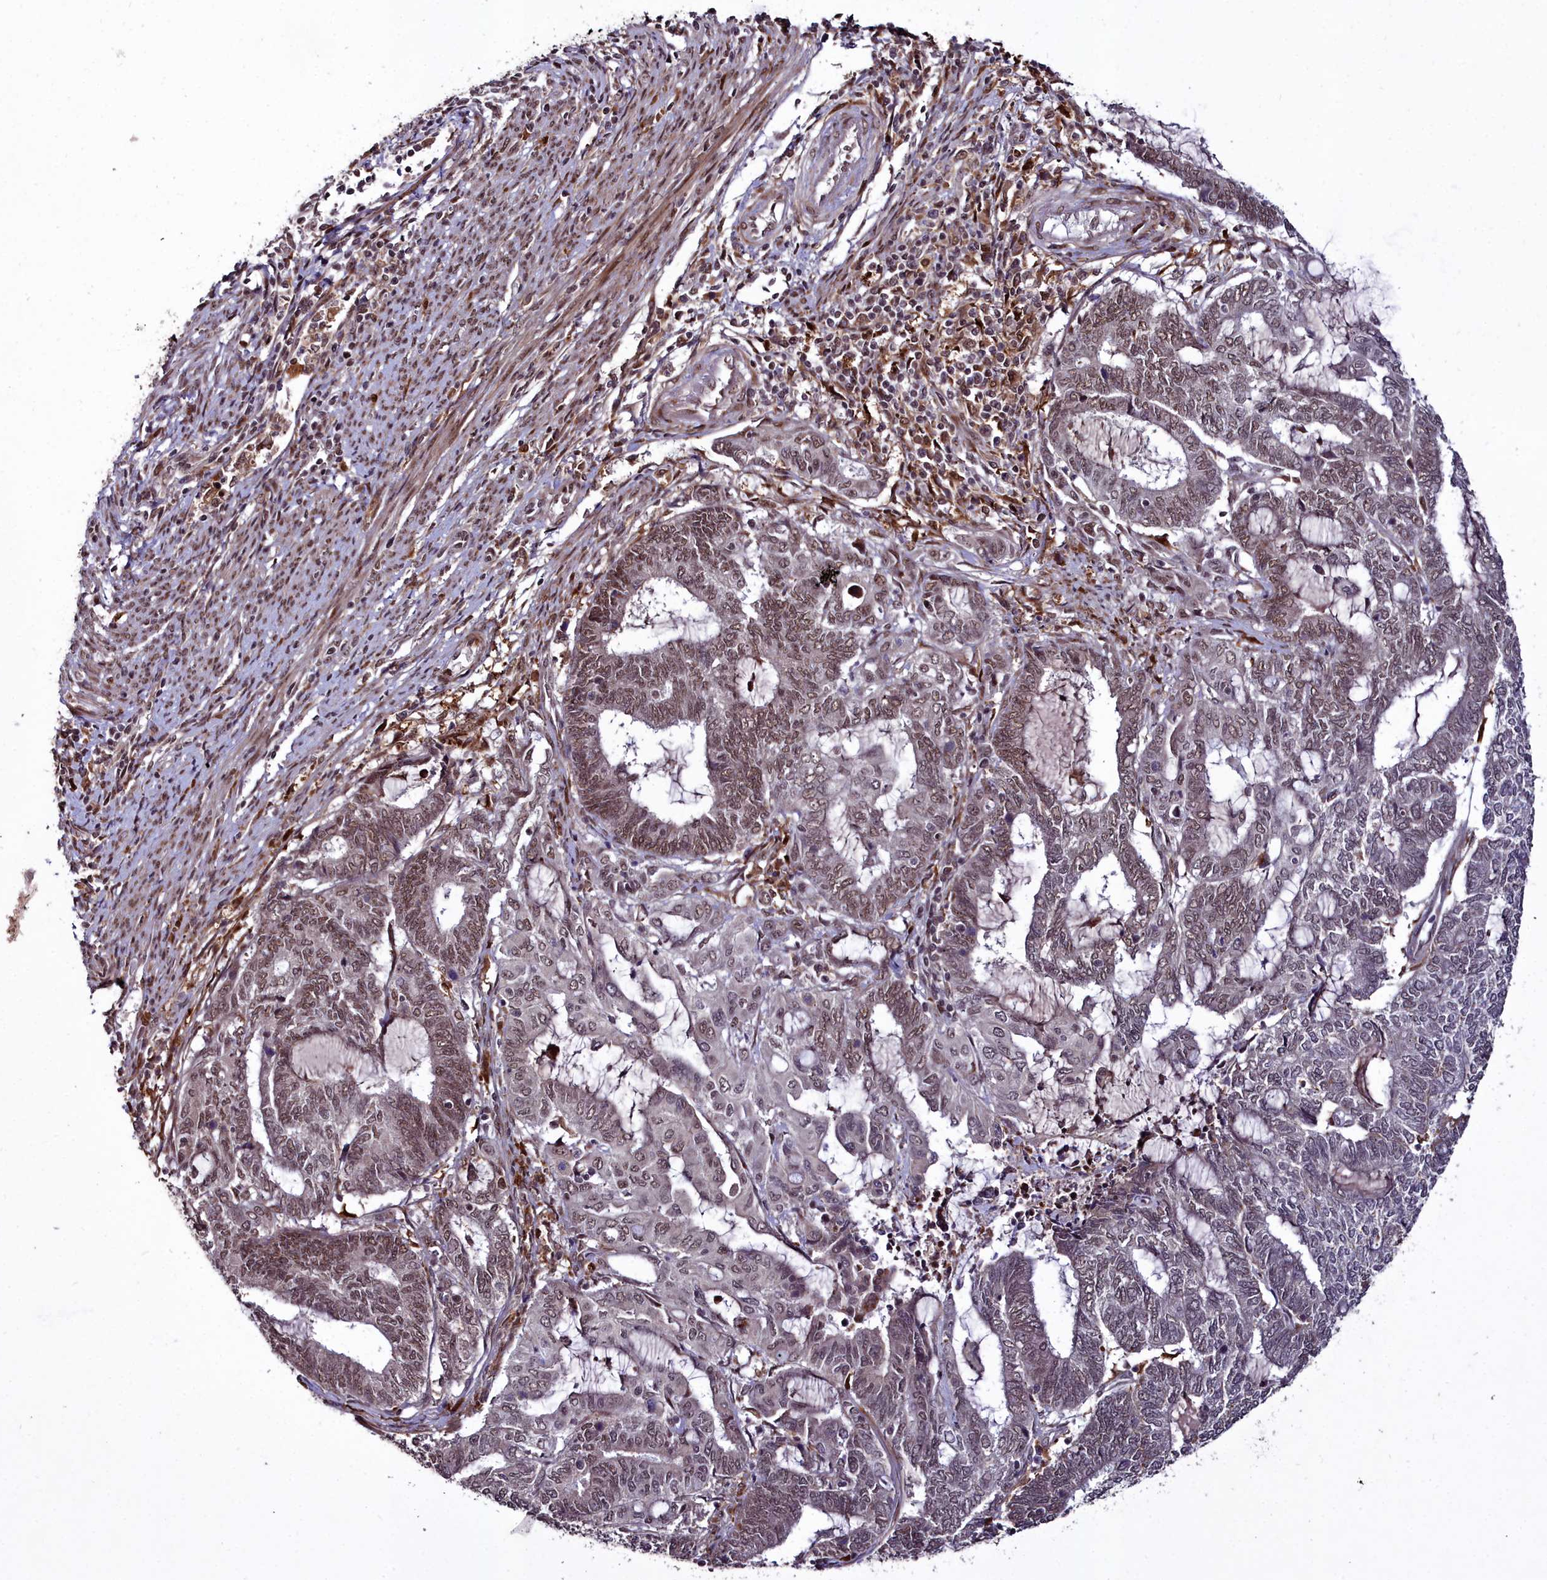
{"staining": {"intensity": "moderate", "quantity": ">75%", "location": "nuclear"}, "tissue": "endometrial cancer", "cell_type": "Tumor cells", "image_type": "cancer", "snomed": [{"axis": "morphology", "description": "Adenocarcinoma, NOS"}, {"axis": "topography", "description": "Uterus"}, {"axis": "topography", "description": "Endometrium"}], "caption": "Protein staining by immunohistochemistry (IHC) reveals moderate nuclear expression in about >75% of tumor cells in endometrial cancer (adenocarcinoma).", "gene": "CXXC1", "patient": {"sex": "female", "age": 70}}